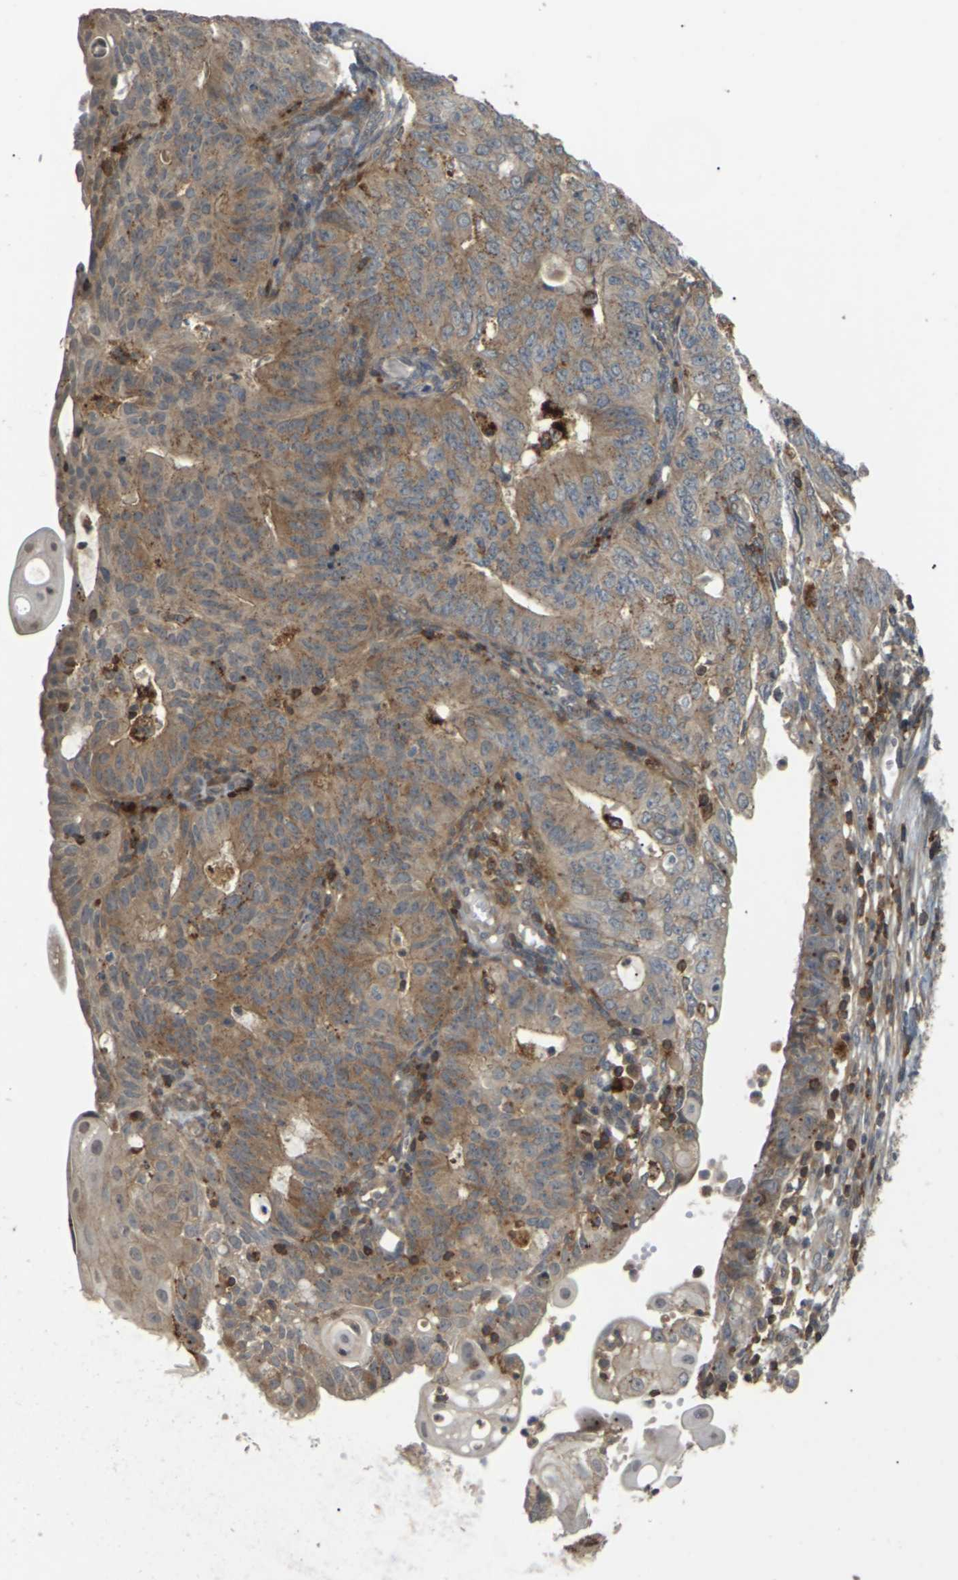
{"staining": {"intensity": "moderate", "quantity": "25%-75%", "location": "cytoplasmic/membranous"}, "tissue": "endometrial cancer", "cell_type": "Tumor cells", "image_type": "cancer", "snomed": [{"axis": "morphology", "description": "Adenocarcinoma, NOS"}, {"axis": "topography", "description": "Endometrium"}], "caption": "The photomicrograph exhibits staining of endometrial cancer, revealing moderate cytoplasmic/membranous protein staining (brown color) within tumor cells.", "gene": "KSR1", "patient": {"sex": "female", "age": 32}}